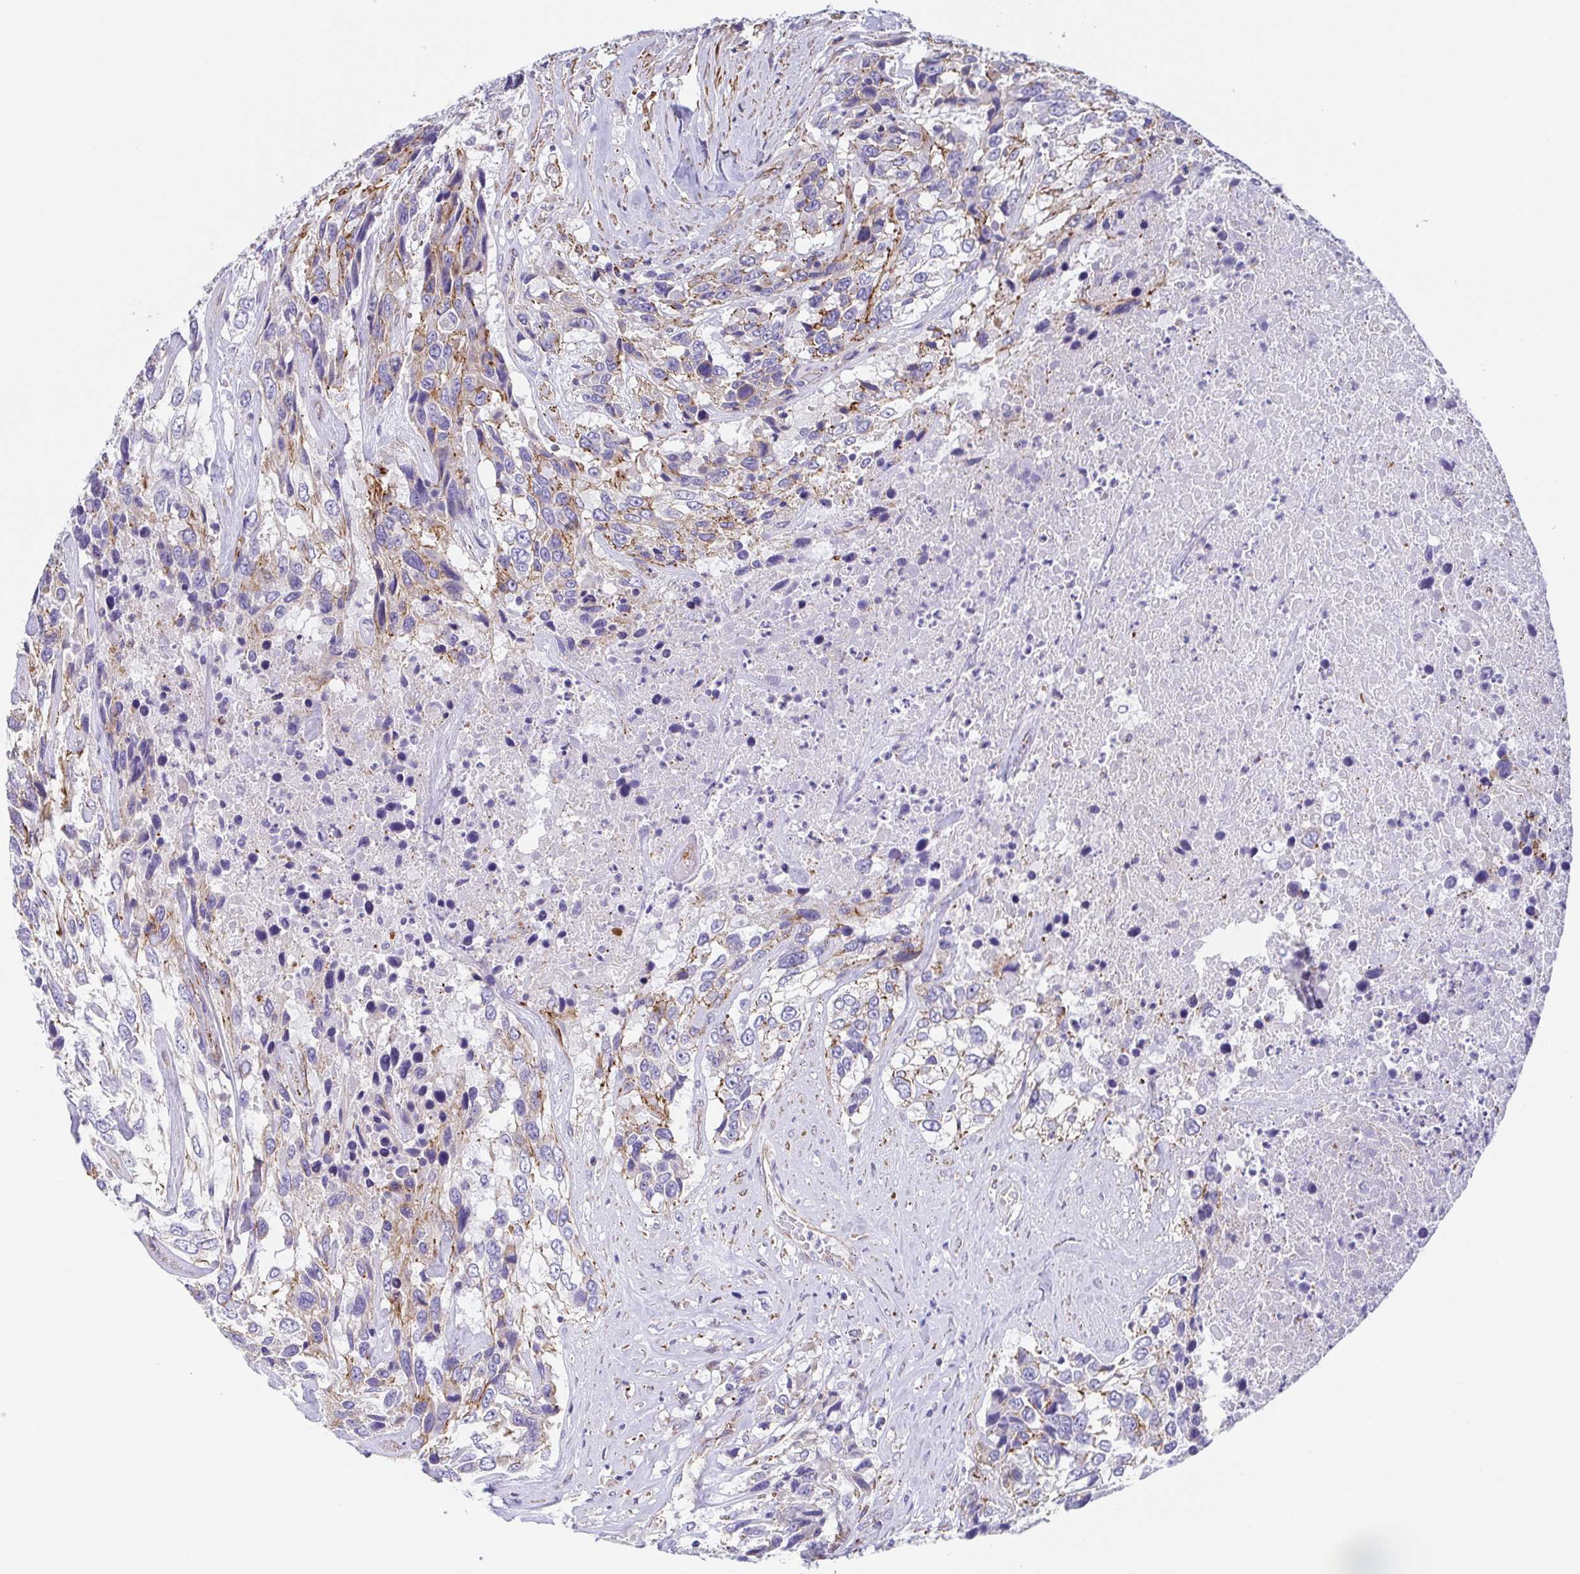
{"staining": {"intensity": "weak", "quantity": "<25%", "location": "cytoplasmic/membranous"}, "tissue": "urothelial cancer", "cell_type": "Tumor cells", "image_type": "cancer", "snomed": [{"axis": "morphology", "description": "Urothelial carcinoma, High grade"}, {"axis": "topography", "description": "Urinary bladder"}], "caption": "This image is of high-grade urothelial carcinoma stained with immunohistochemistry (IHC) to label a protein in brown with the nuclei are counter-stained blue. There is no staining in tumor cells.", "gene": "TRAM2", "patient": {"sex": "female", "age": 70}}